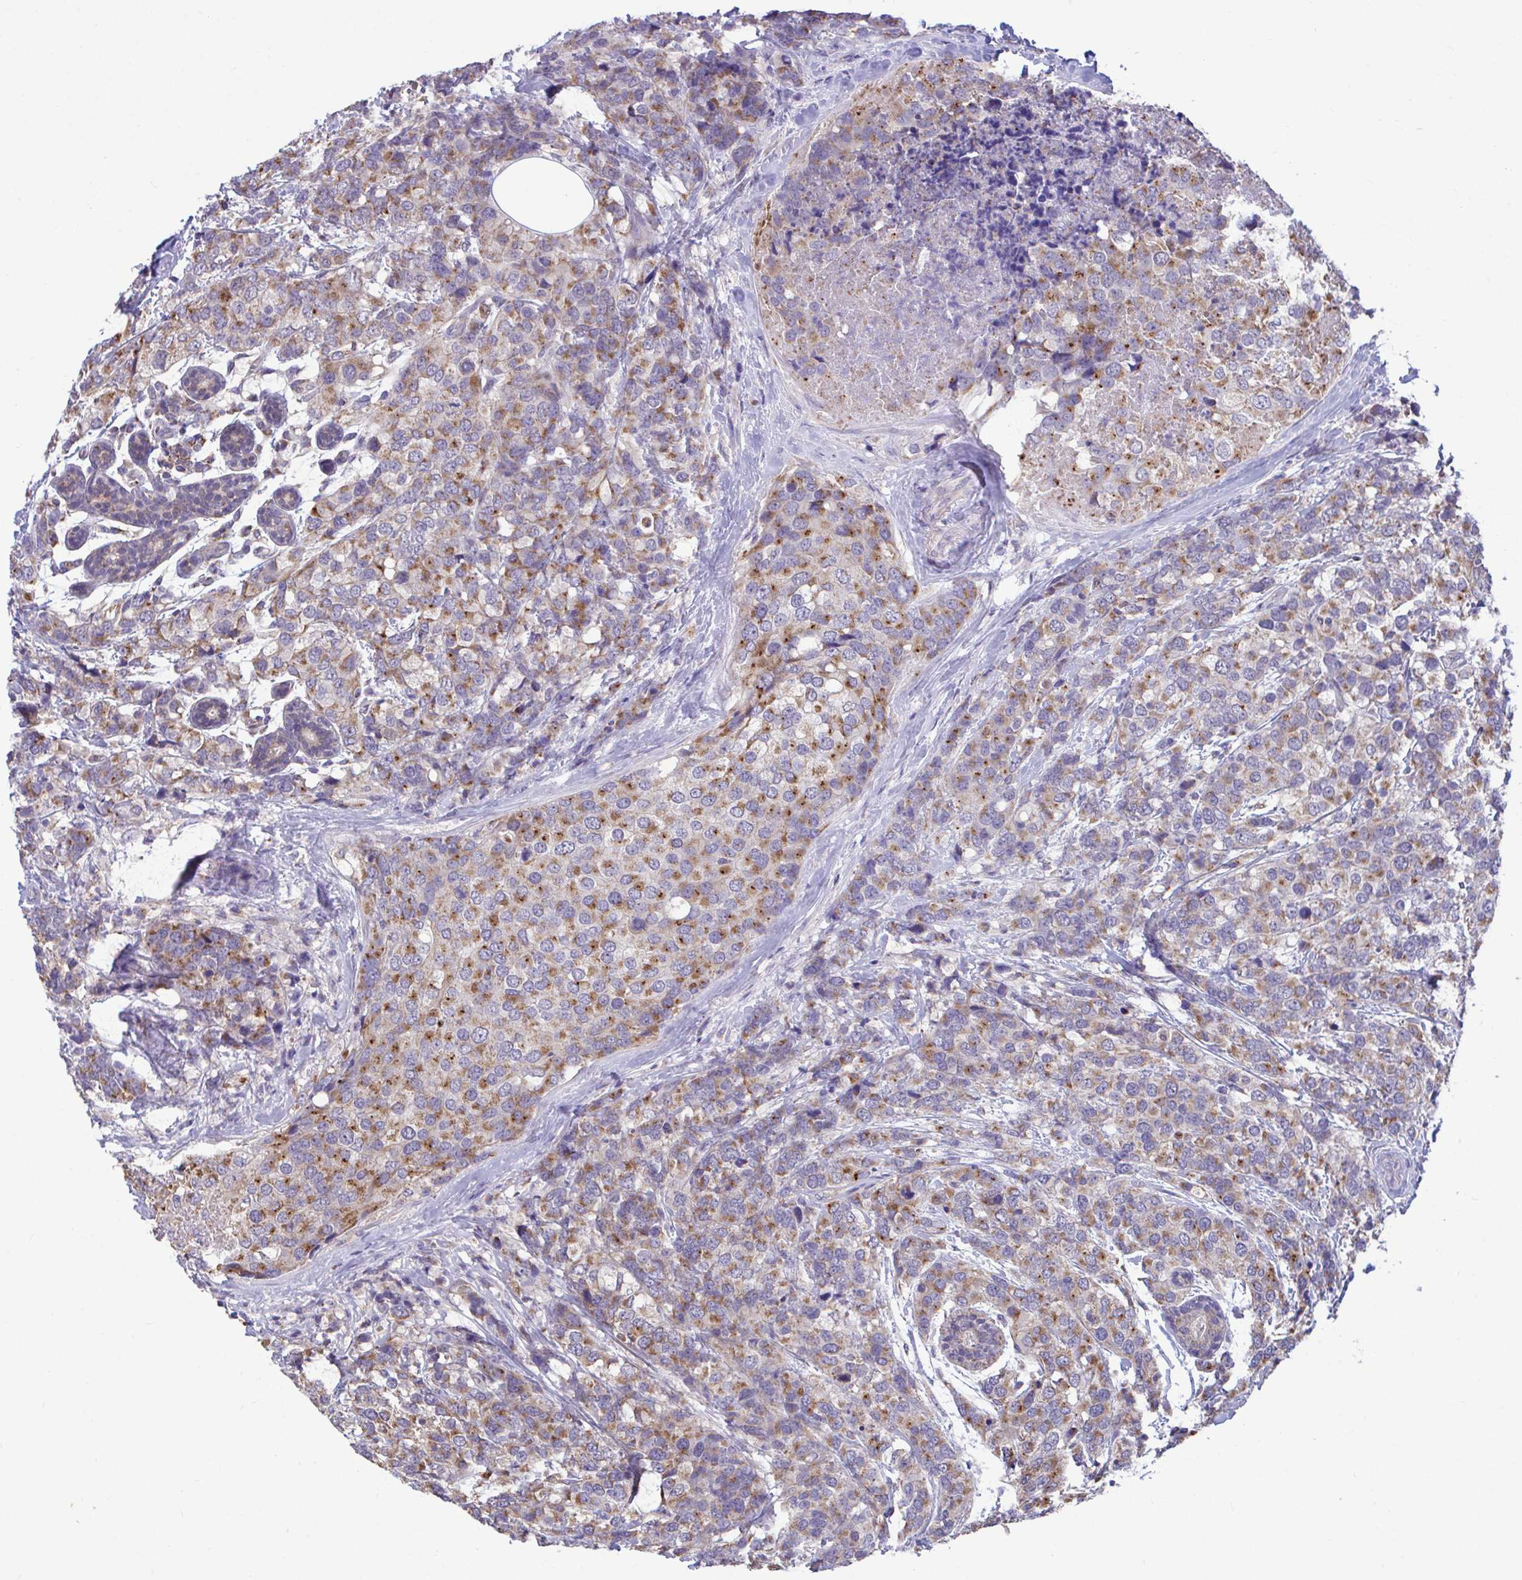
{"staining": {"intensity": "moderate", "quantity": ">75%", "location": "cytoplasmic/membranous"}, "tissue": "breast cancer", "cell_type": "Tumor cells", "image_type": "cancer", "snomed": [{"axis": "morphology", "description": "Lobular carcinoma"}, {"axis": "topography", "description": "Breast"}], "caption": "Brown immunohistochemical staining in breast cancer displays moderate cytoplasmic/membranous expression in about >75% of tumor cells.", "gene": "SARS2", "patient": {"sex": "female", "age": 59}}